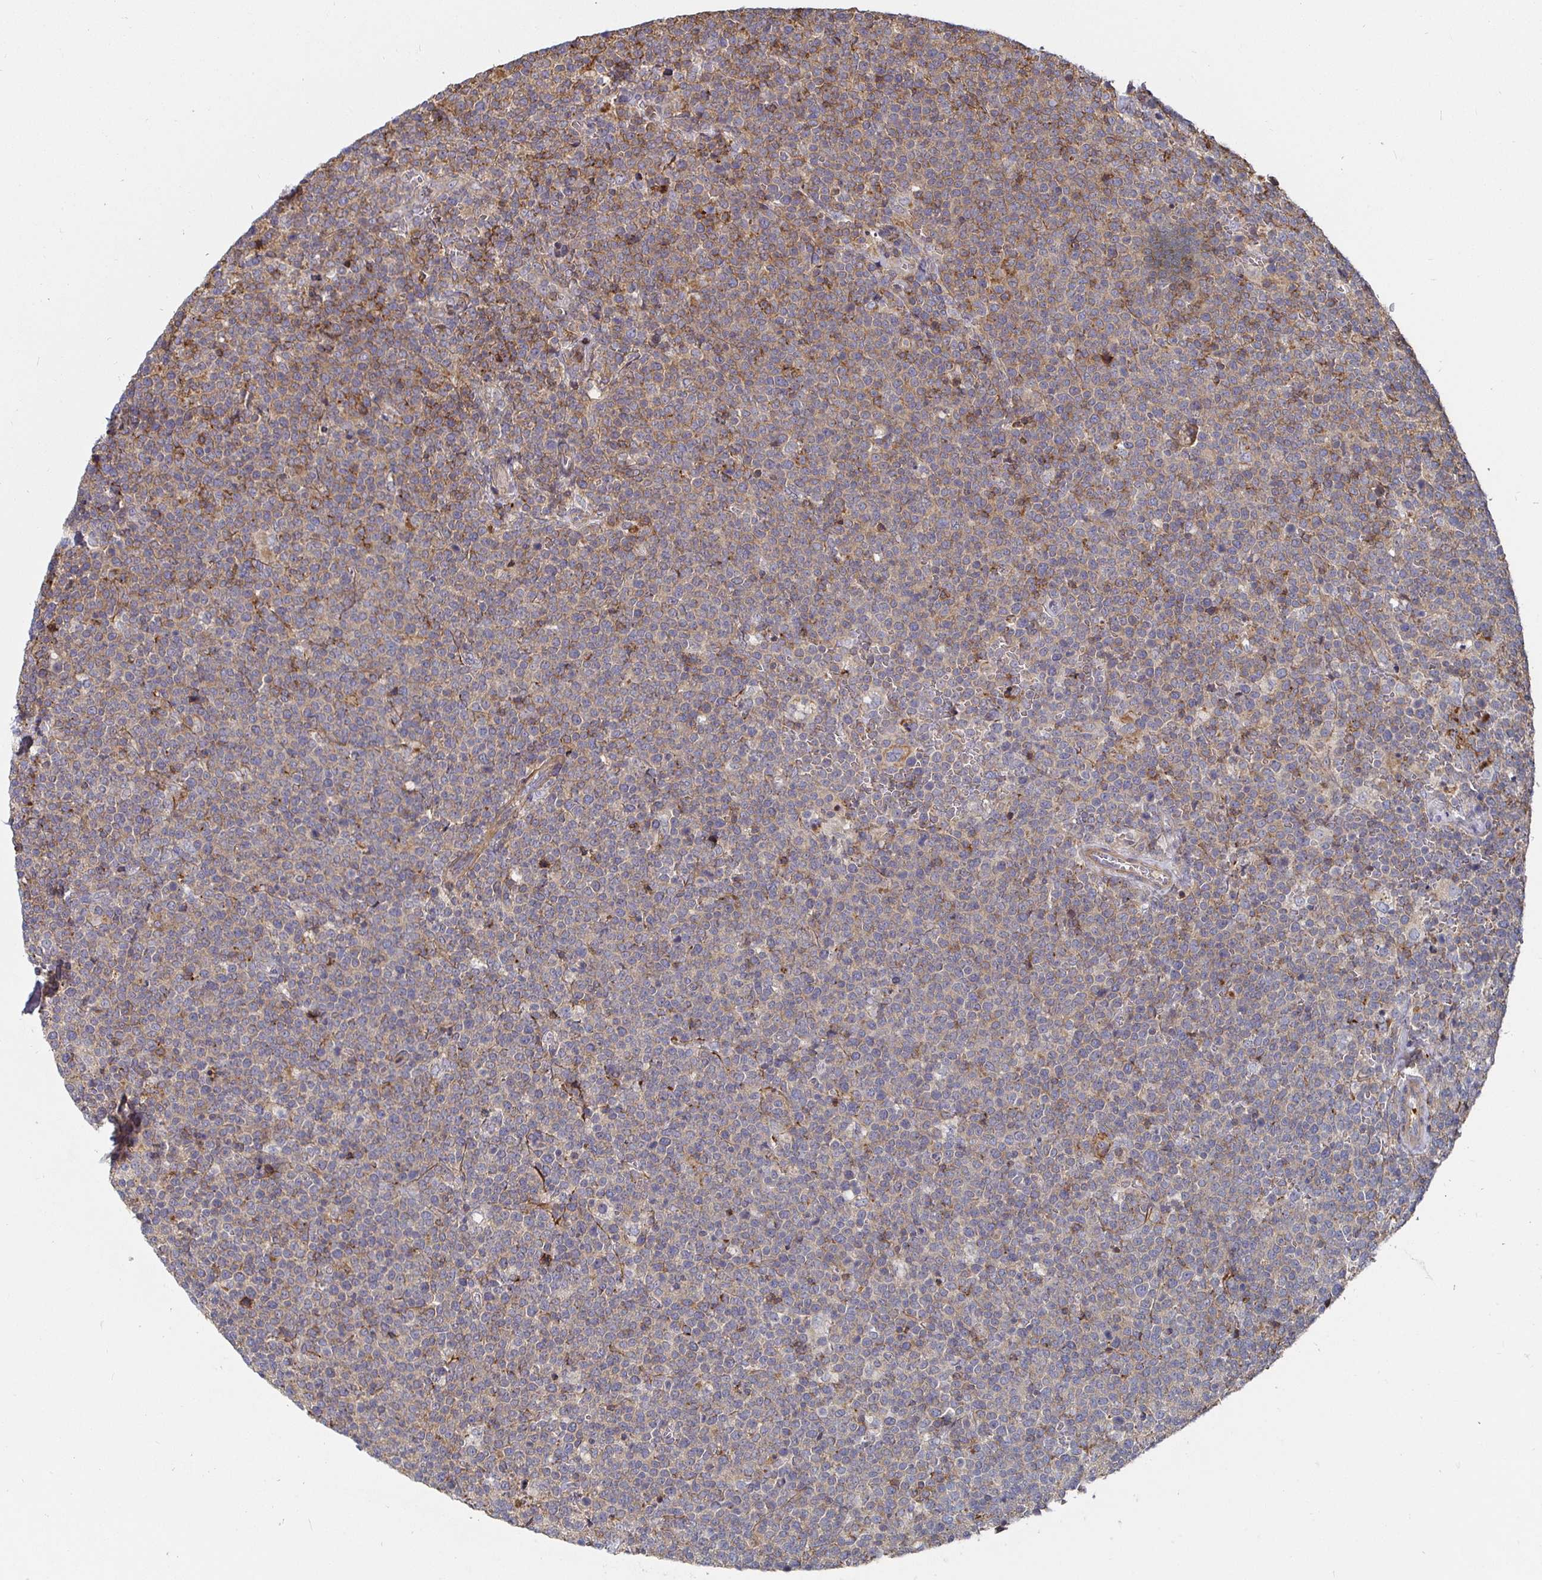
{"staining": {"intensity": "moderate", "quantity": "25%-75%", "location": "cytoplasmic/membranous"}, "tissue": "lymphoma", "cell_type": "Tumor cells", "image_type": "cancer", "snomed": [{"axis": "morphology", "description": "Malignant lymphoma, non-Hodgkin's type, High grade"}, {"axis": "topography", "description": "Lymph node"}], "caption": "This micrograph shows IHC staining of human malignant lymphoma, non-Hodgkin's type (high-grade), with medium moderate cytoplasmic/membranous expression in approximately 25%-75% of tumor cells.", "gene": "GJA4", "patient": {"sex": "male", "age": 61}}